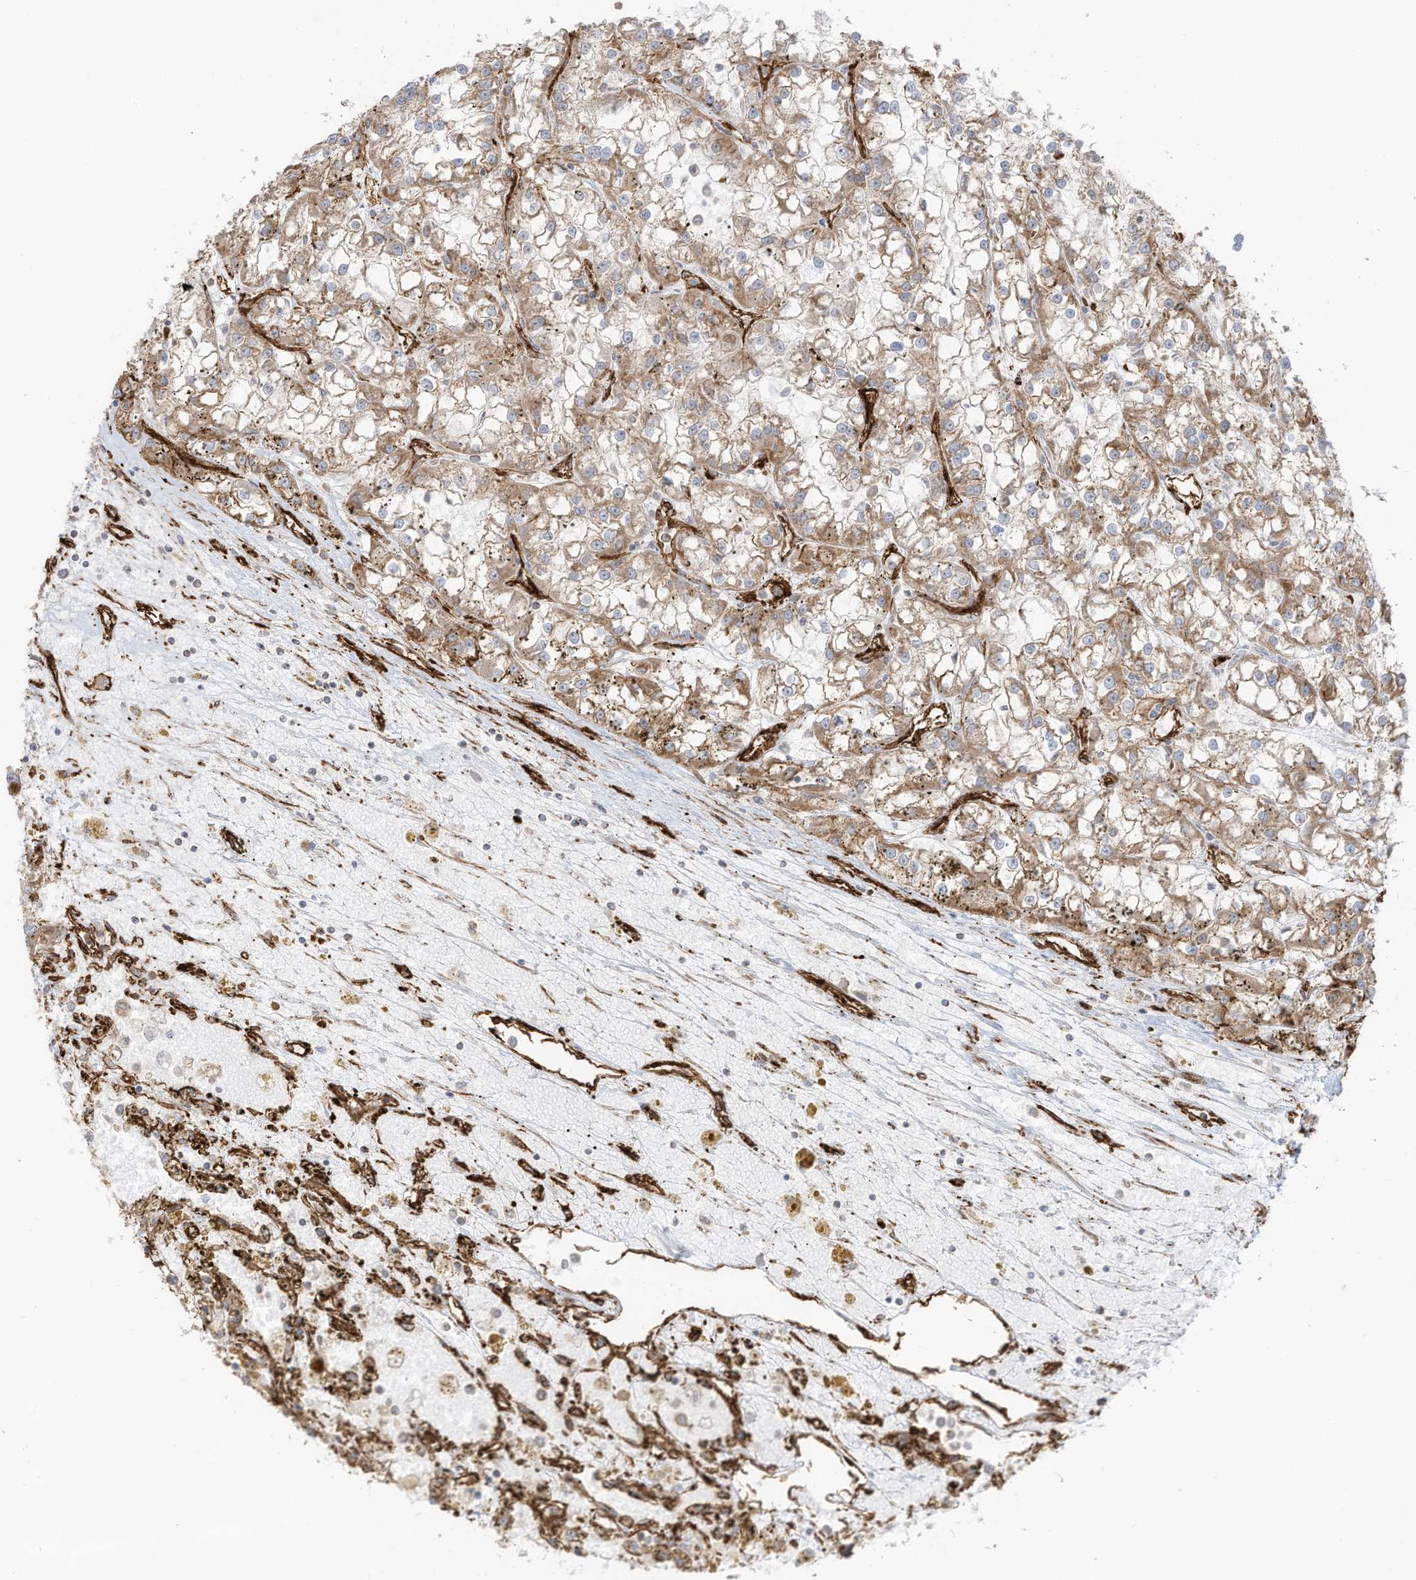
{"staining": {"intensity": "weak", "quantity": ">75%", "location": "cytoplasmic/membranous"}, "tissue": "renal cancer", "cell_type": "Tumor cells", "image_type": "cancer", "snomed": [{"axis": "morphology", "description": "Adenocarcinoma, NOS"}, {"axis": "topography", "description": "Kidney"}], "caption": "A high-resolution micrograph shows immunohistochemistry staining of renal cancer, which reveals weak cytoplasmic/membranous expression in approximately >75% of tumor cells. Nuclei are stained in blue.", "gene": "ABCB7", "patient": {"sex": "female", "age": 52}}